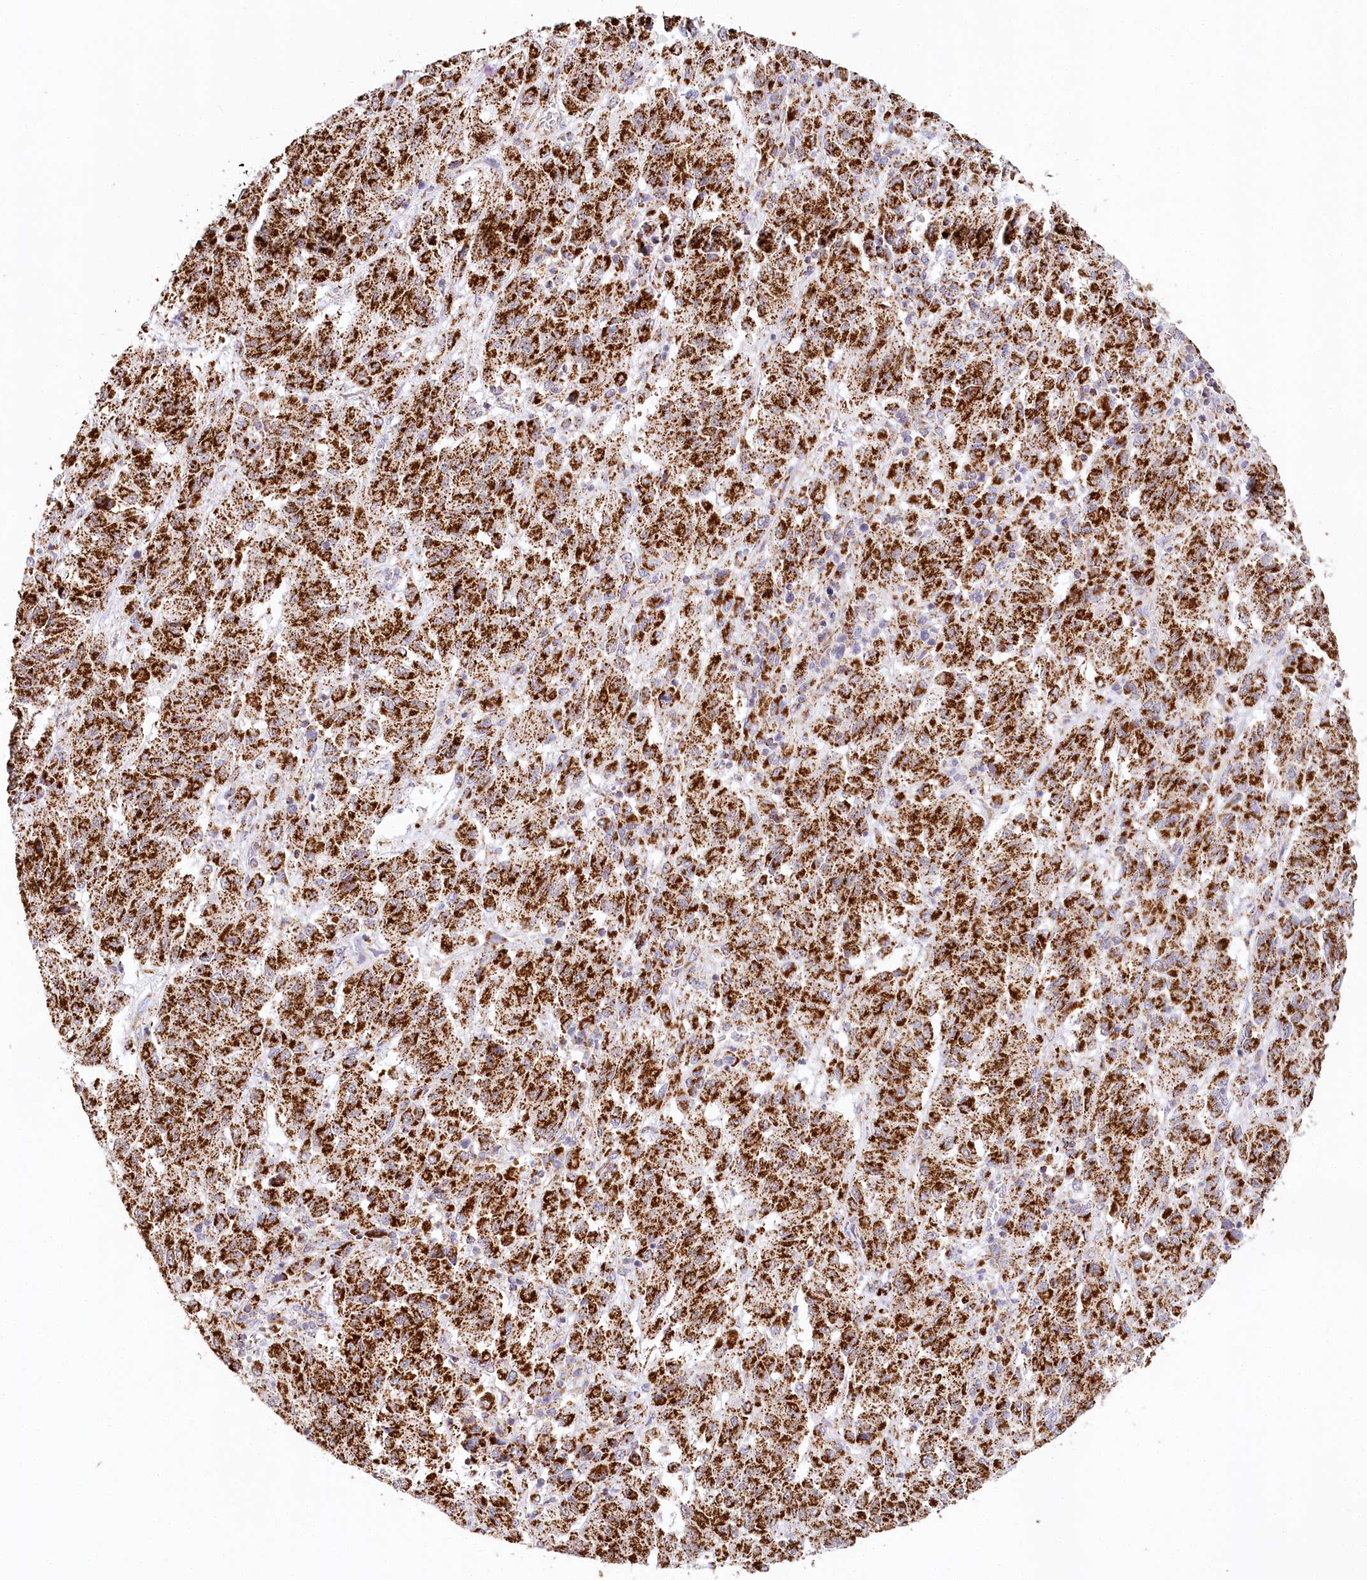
{"staining": {"intensity": "strong", "quantity": ">75%", "location": "cytoplasmic/membranous"}, "tissue": "melanoma", "cell_type": "Tumor cells", "image_type": "cancer", "snomed": [{"axis": "morphology", "description": "Malignant melanoma, Metastatic site"}, {"axis": "topography", "description": "Lung"}], "caption": "This photomicrograph displays malignant melanoma (metastatic site) stained with immunohistochemistry to label a protein in brown. The cytoplasmic/membranous of tumor cells show strong positivity for the protein. Nuclei are counter-stained blue.", "gene": "LSS", "patient": {"sex": "male", "age": 64}}